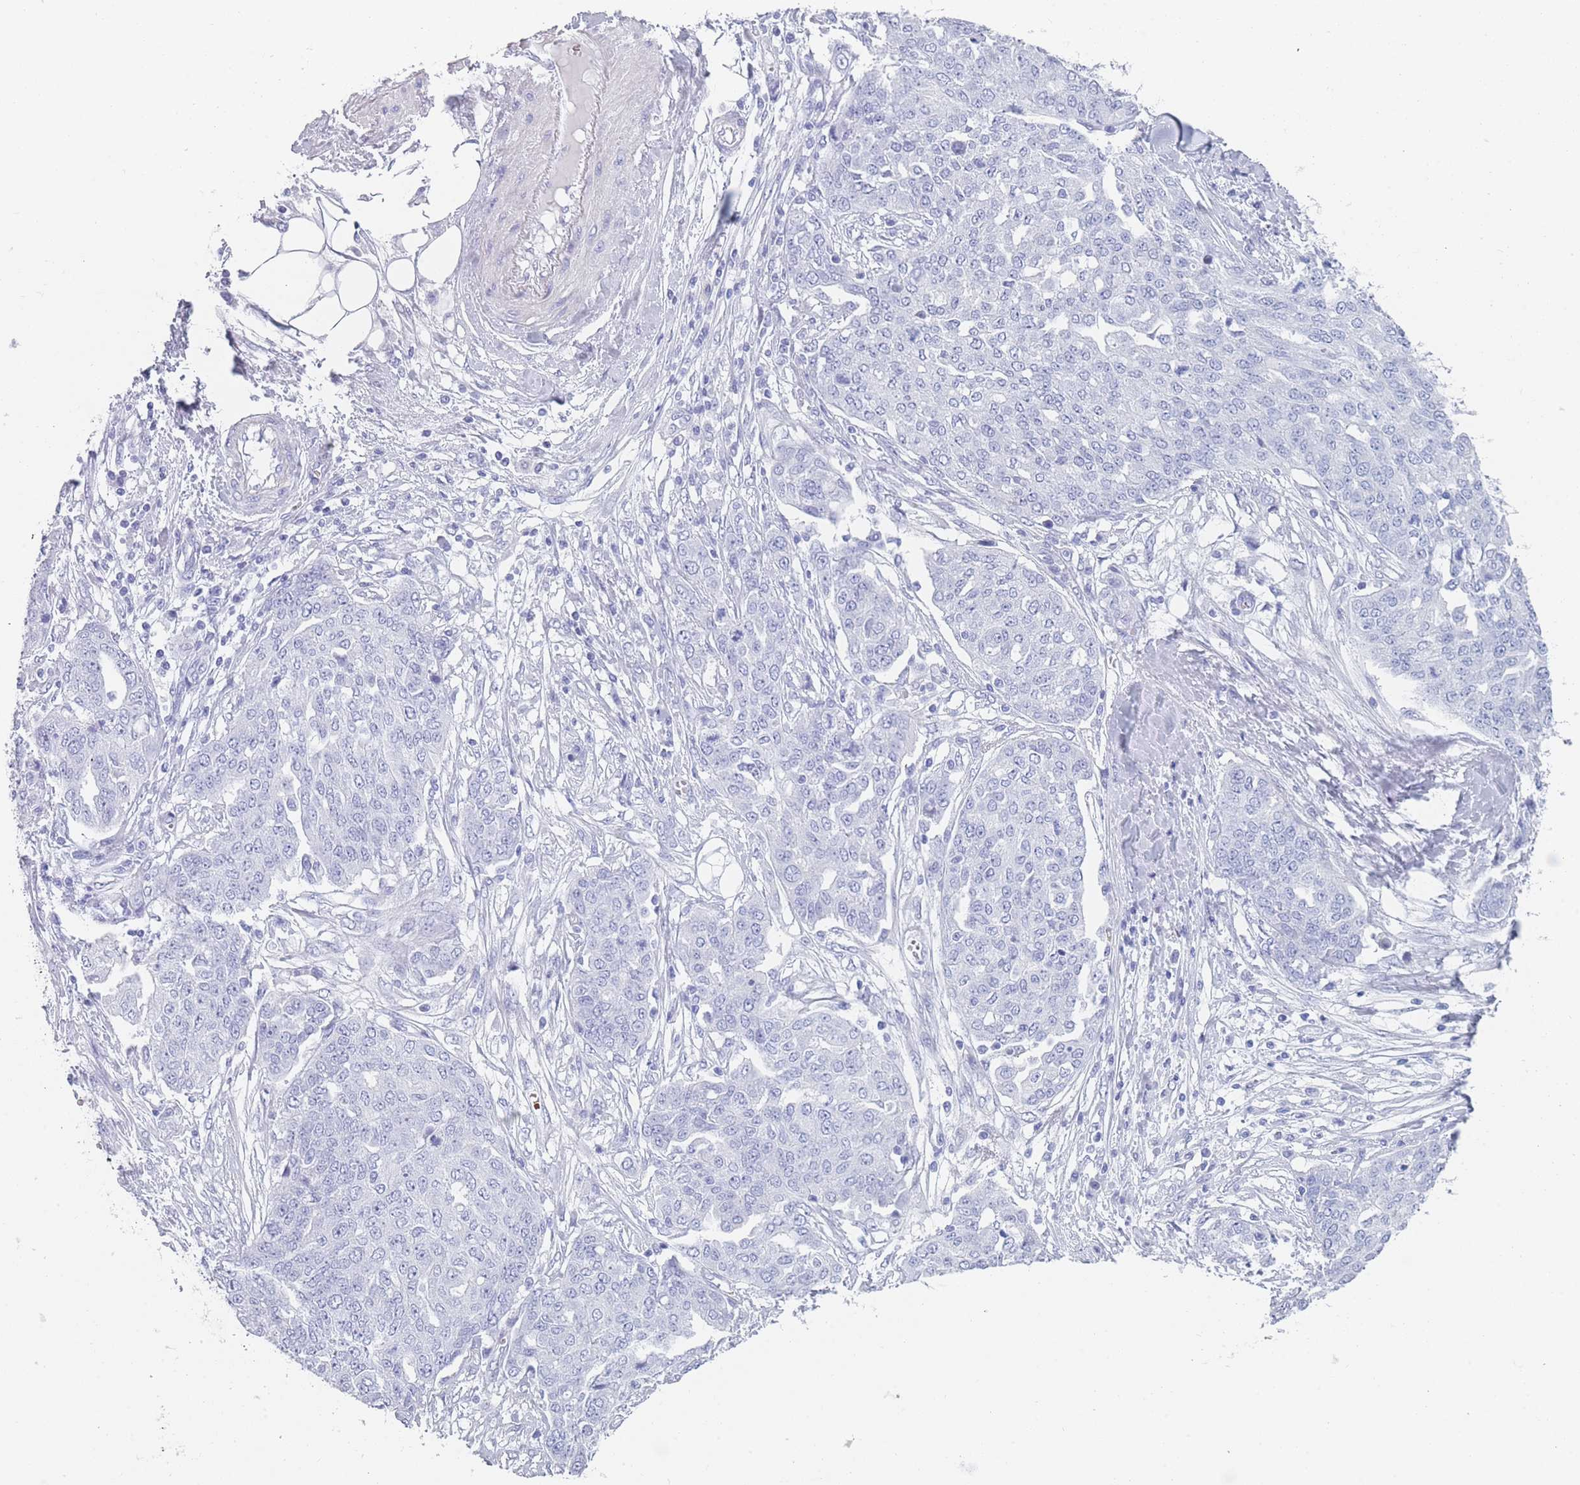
{"staining": {"intensity": "negative", "quantity": "none", "location": "none"}, "tissue": "ovarian cancer", "cell_type": "Tumor cells", "image_type": "cancer", "snomed": [{"axis": "morphology", "description": "Cystadenocarcinoma, serous, NOS"}, {"axis": "topography", "description": "Soft tissue"}, {"axis": "topography", "description": "Ovary"}], "caption": "IHC histopathology image of neoplastic tissue: human ovarian cancer (serous cystadenocarcinoma) stained with DAB (3,3'-diaminobenzidine) reveals no significant protein staining in tumor cells.", "gene": "OR5D16", "patient": {"sex": "female", "age": 57}}